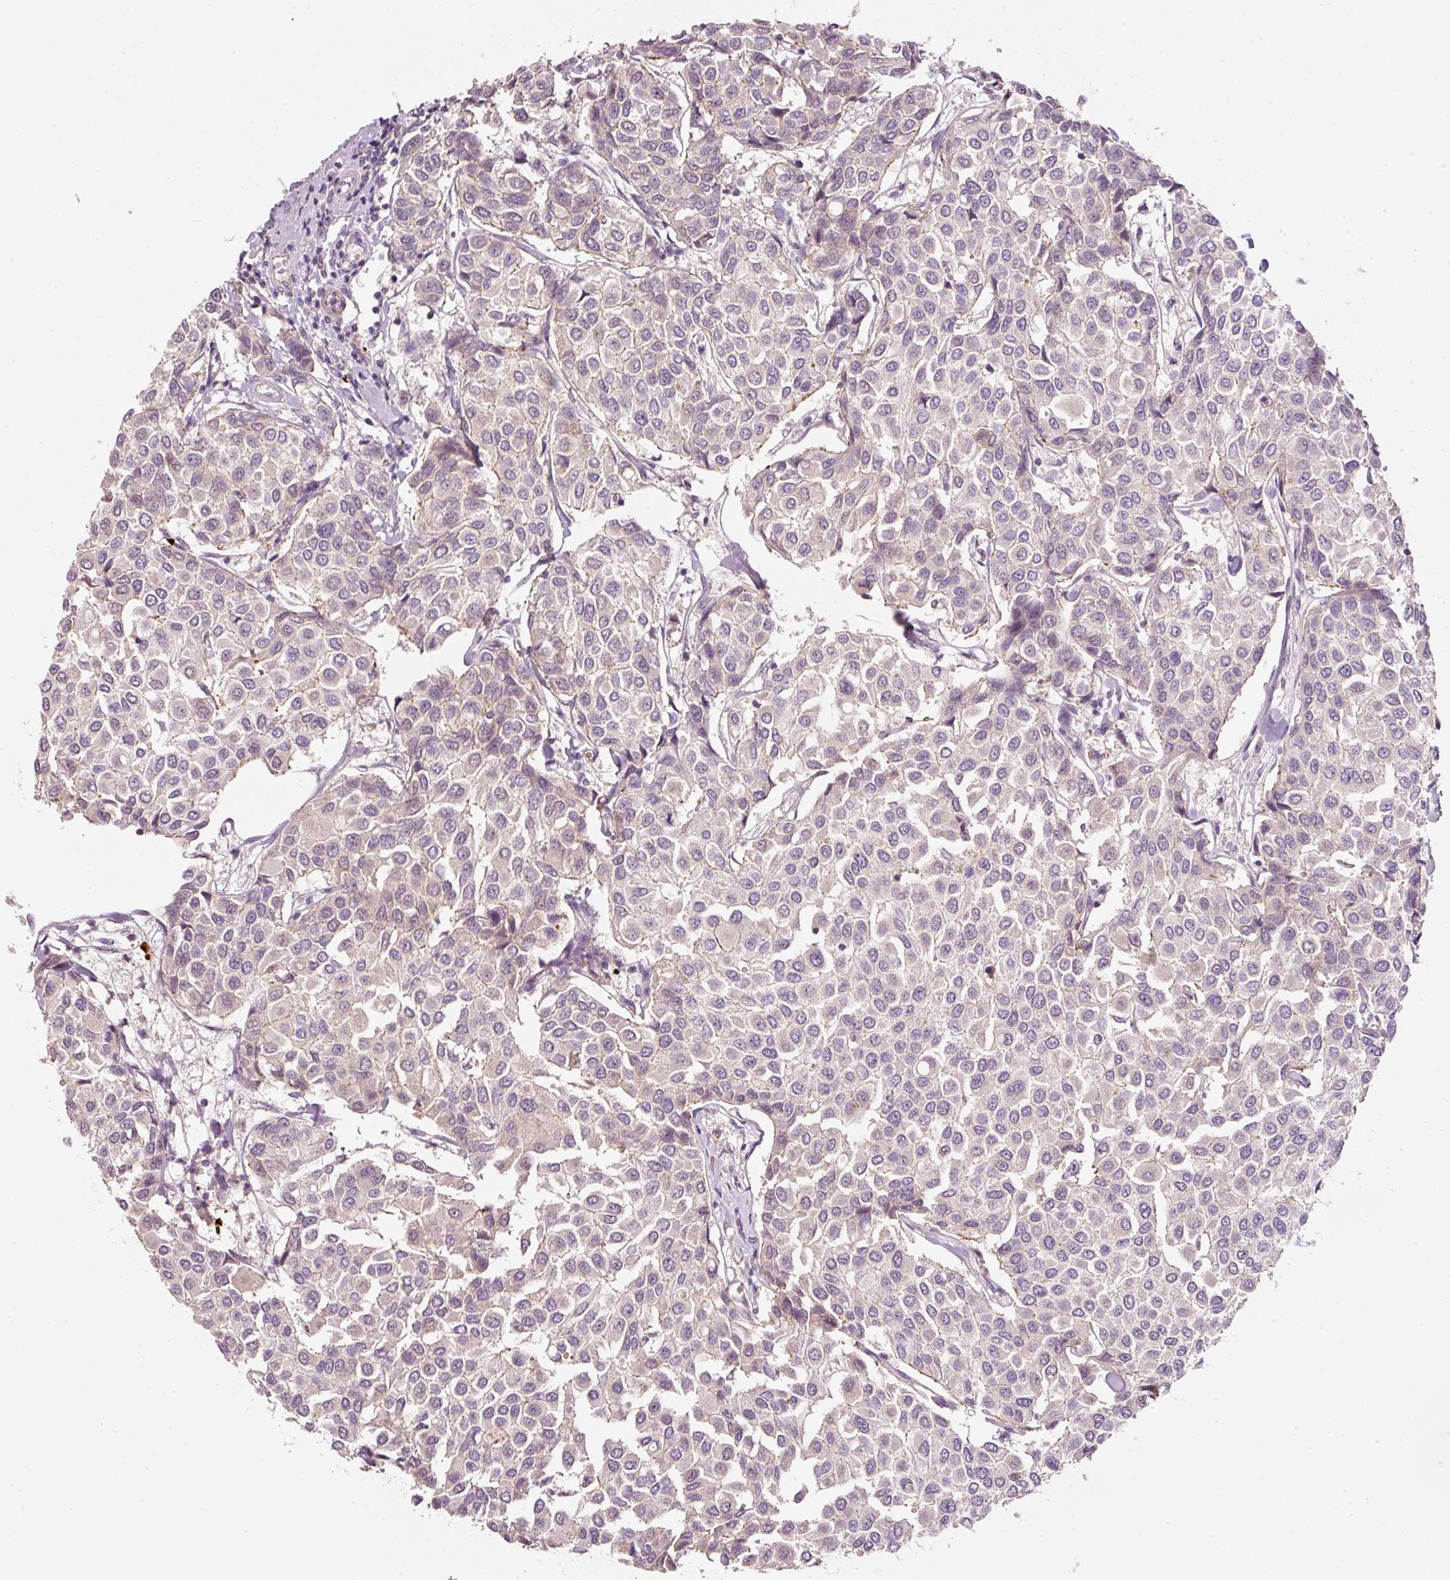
{"staining": {"intensity": "negative", "quantity": "none", "location": "none"}, "tissue": "breast cancer", "cell_type": "Tumor cells", "image_type": "cancer", "snomed": [{"axis": "morphology", "description": "Duct carcinoma"}, {"axis": "topography", "description": "Breast"}], "caption": "Tumor cells are negative for brown protein staining in breast cancer.", "gene": "TIRAP", "patient": {"sex": "female", "age": 55}}